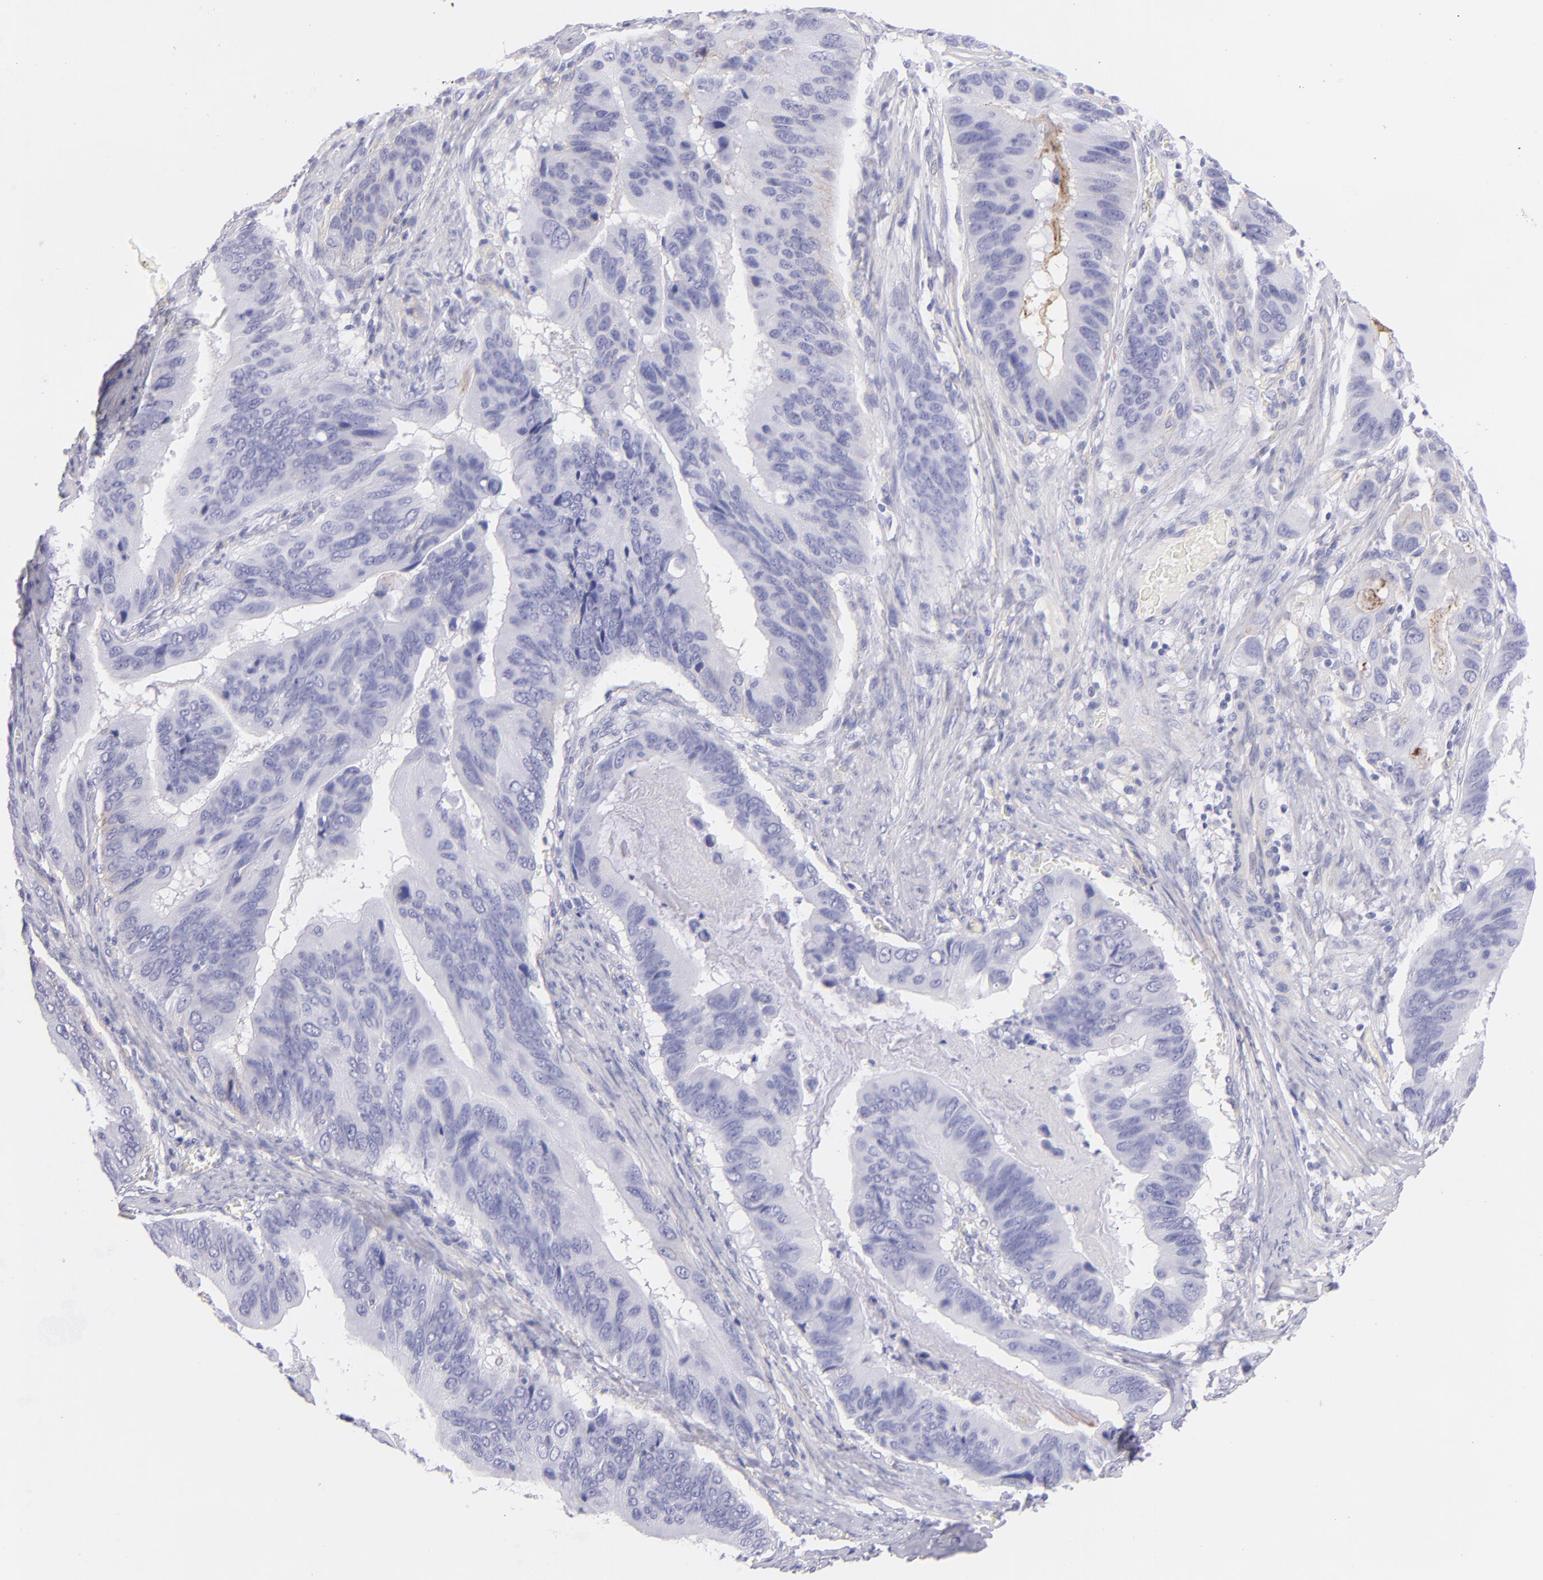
{"staining": {"intensity": "negative", "quantity": "none", "location": "none"}, "tissue": "stomach cancer", "cell_type": "Tumor cells", "image_type": "cancer", "snomed": [{"axis": "morphology", "description": "Adenocarcinoma, NOS"}, {"axis": "topography", "description": "Stomach, upper"}], "caption": "Tumor cells are negative for brown protein staining in adenocarcinoma (stomach).", "gene": "CD81", "patient": {"sex": "male", "age": 80}}